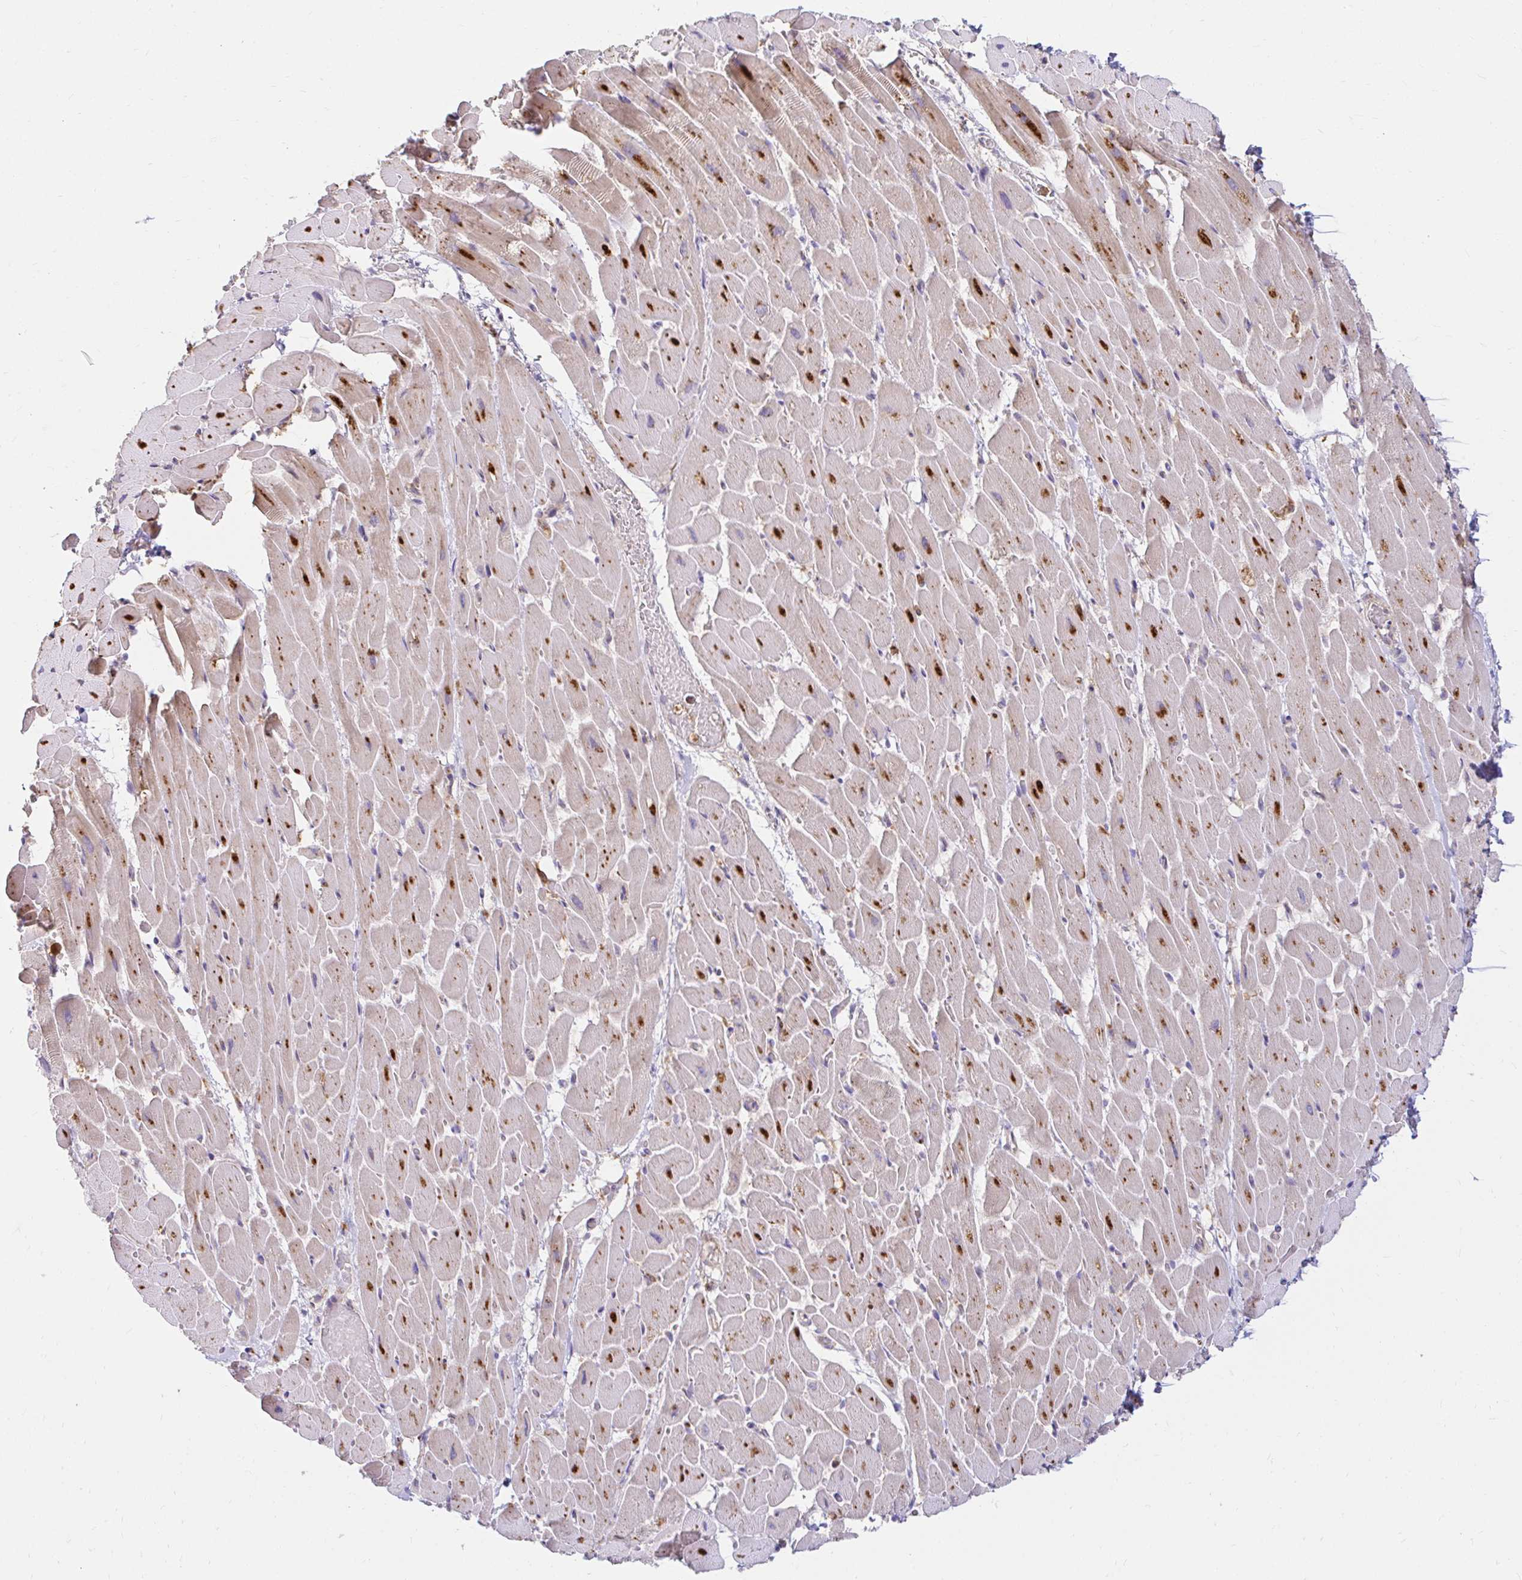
{"staining": {"intensity": "moderate", "quantity": "25%-75%", "location": "cytoplasmic/membranous"}, "tissue": "heart muscle", "cell_type": "Cardiomyocytes", "image_type": "normal", "snomed": [{"axis": "morphology", "description": "Normal tissue, NOS"}, {"axis": "topography", "description": "Heart"}], "caption": "Protein analysis of unremarkable heart muscle reveals moderate cytoplasmic/membranous expression in approximately 25%-75% of cardiomyocytes. (DAB = brown stain, brightfield microscopy at high magnification).", "gene": "PYCARD", "patient": {"sex": "male", "age": 37}}